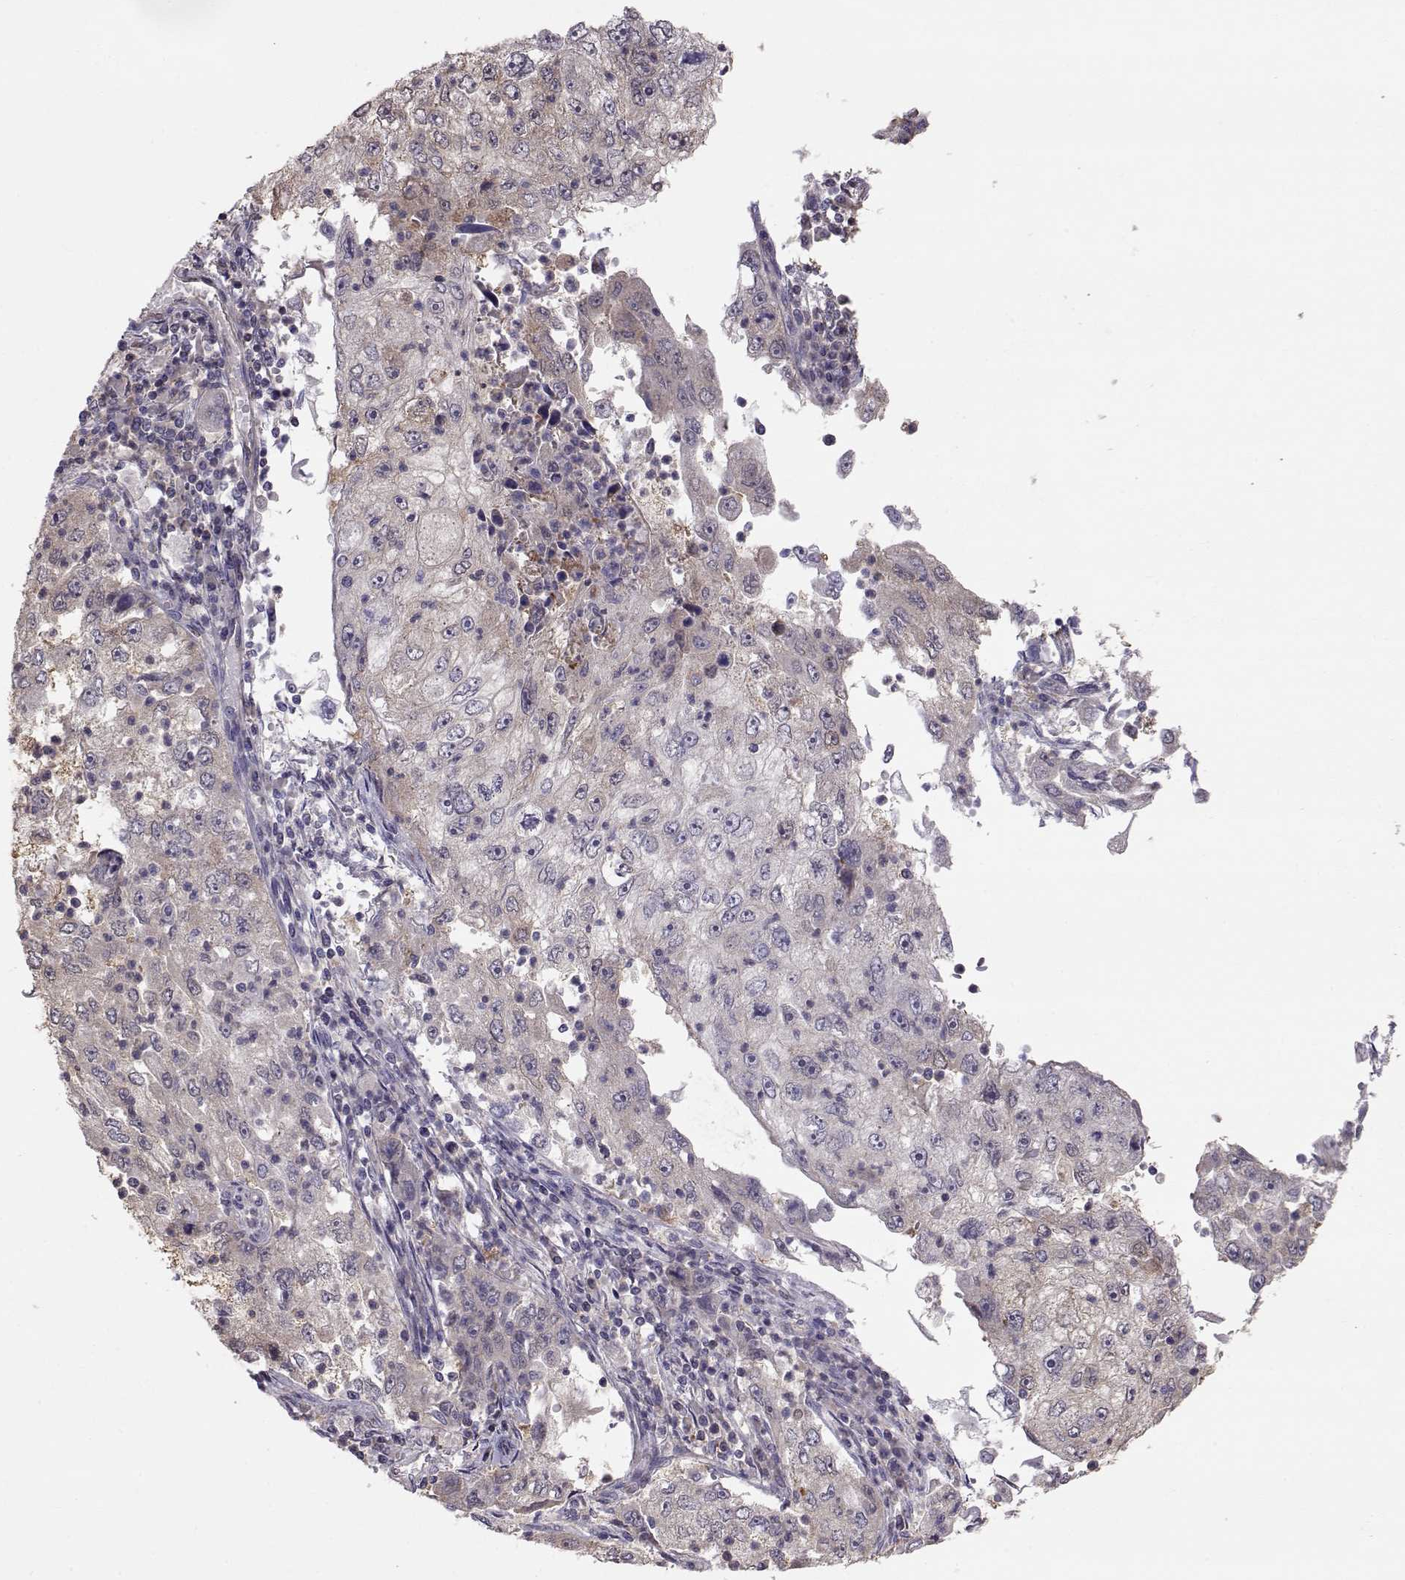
{"staining": {"intensity": "negative", "quantity": "none", "location": "none"}, "tissue": "cervical cancer", "cell_type": "Tumor cells", "image_type": "cancer", "snomed": [{"axis": "morphology", "description": "Squamous cell carcinoma, NOS"}, {"axis": "topography", "description": "Cervix"}], "caption": "The image shows no significant staining in tumor cells of cervical squamous cell carcinoma.", "gene": "NCAM2", "patient": {"sex": "female", "age": 36}}